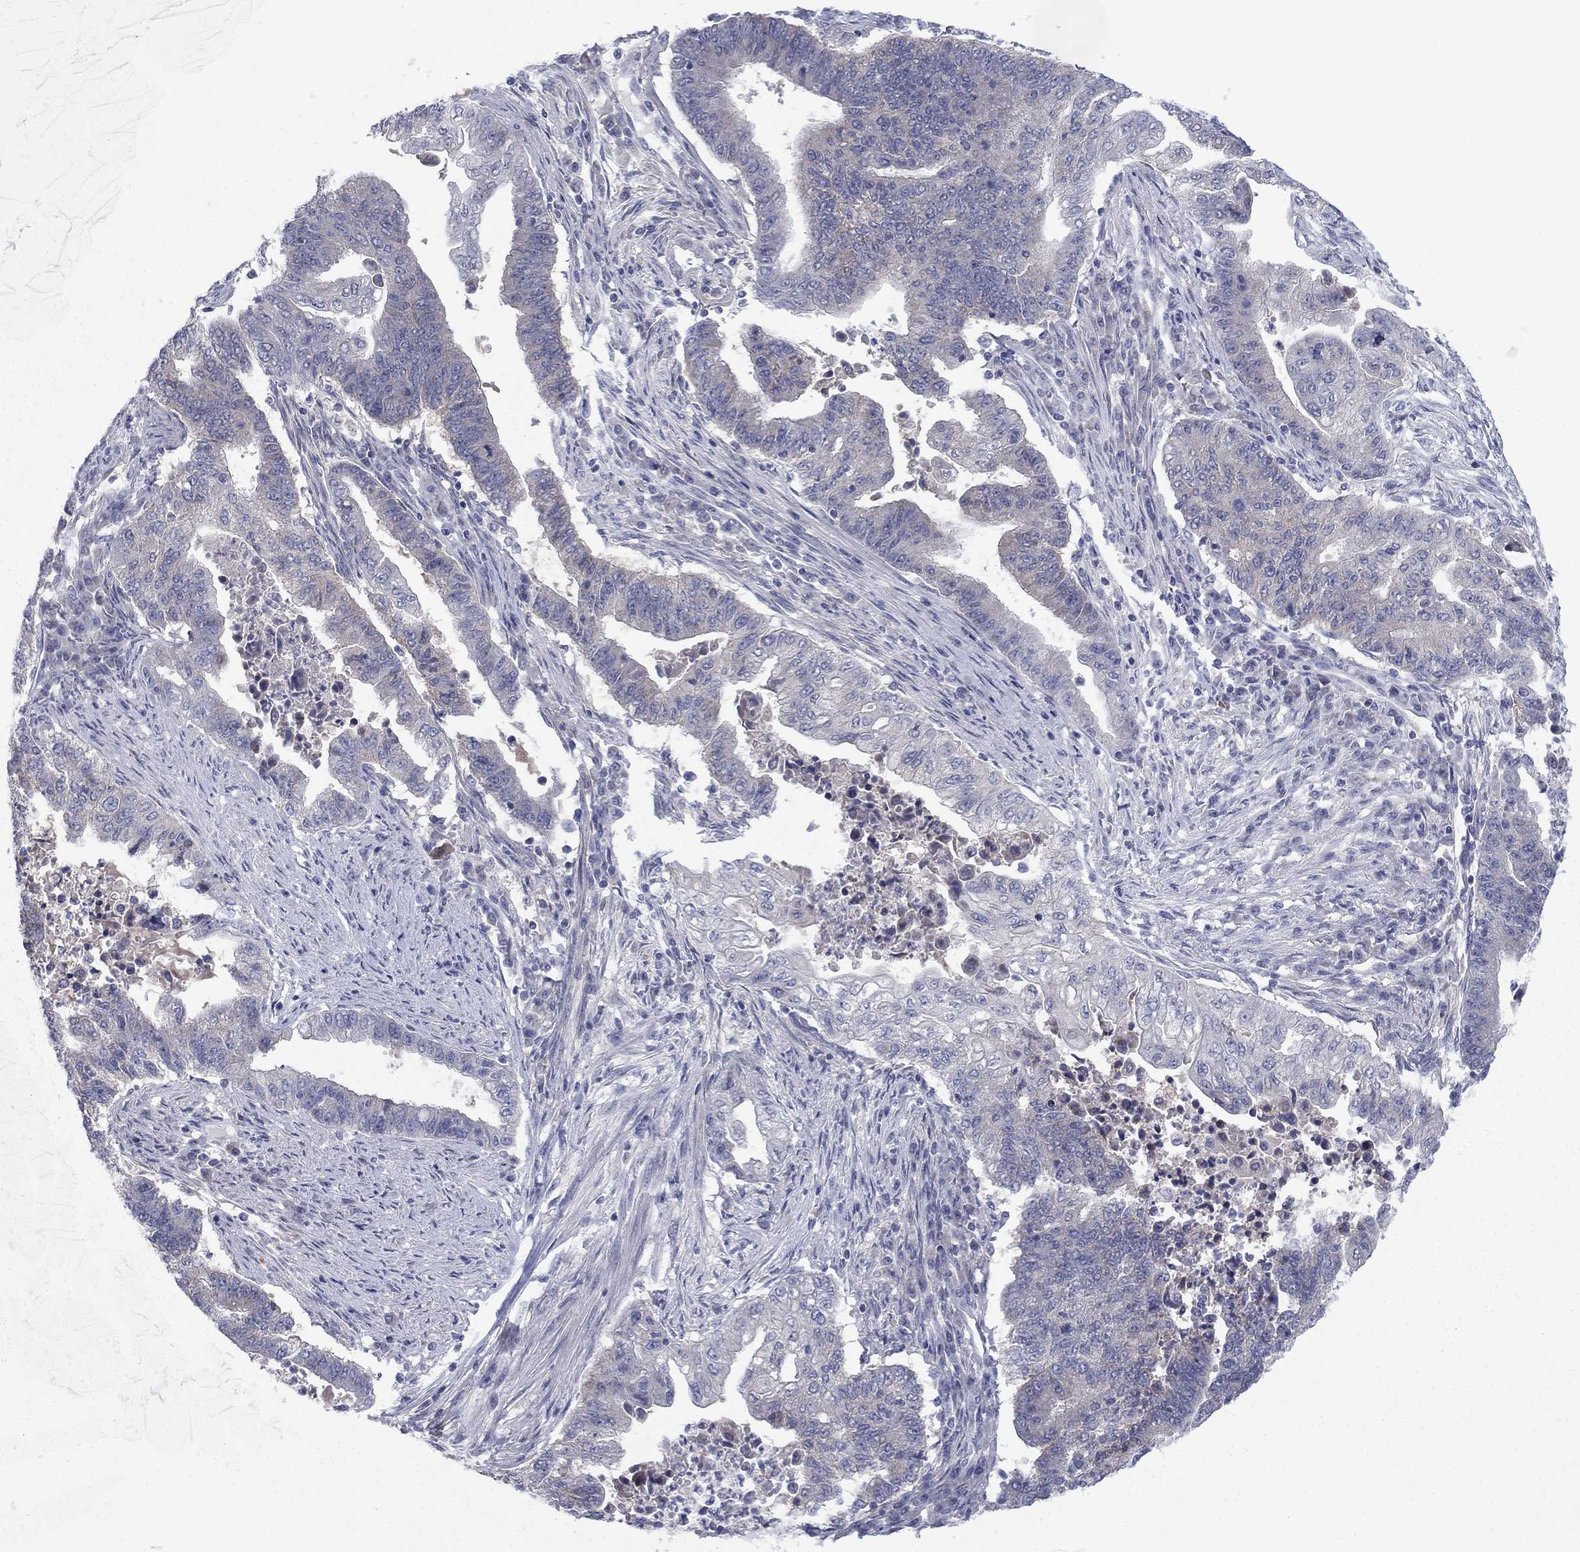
{"staining": {"intensity": "moderate", "quantity": "<25%", "location": "cytoplasmic/membranous"}, "tissue": "endometrial cancer", "cell_type": "Tumor cells", "image_type": "cancer", "snomed": [{"axis": "morphology", "description": "Adenocarcinoma, NOS"}, {"axis": "topography", "description": "Uterus"}, {"axis": "topography", "description": "Endometrium"}], "caption": "Immunohistochemistry micrograph of endometrial cancer stained for a protein (brown), which exhibits low levels of moderate cytoplasmic/membranous expression in about <25% of tumor cells.", "gene": "GRHPR", "patient": {"sex": "female", "age": 54}}